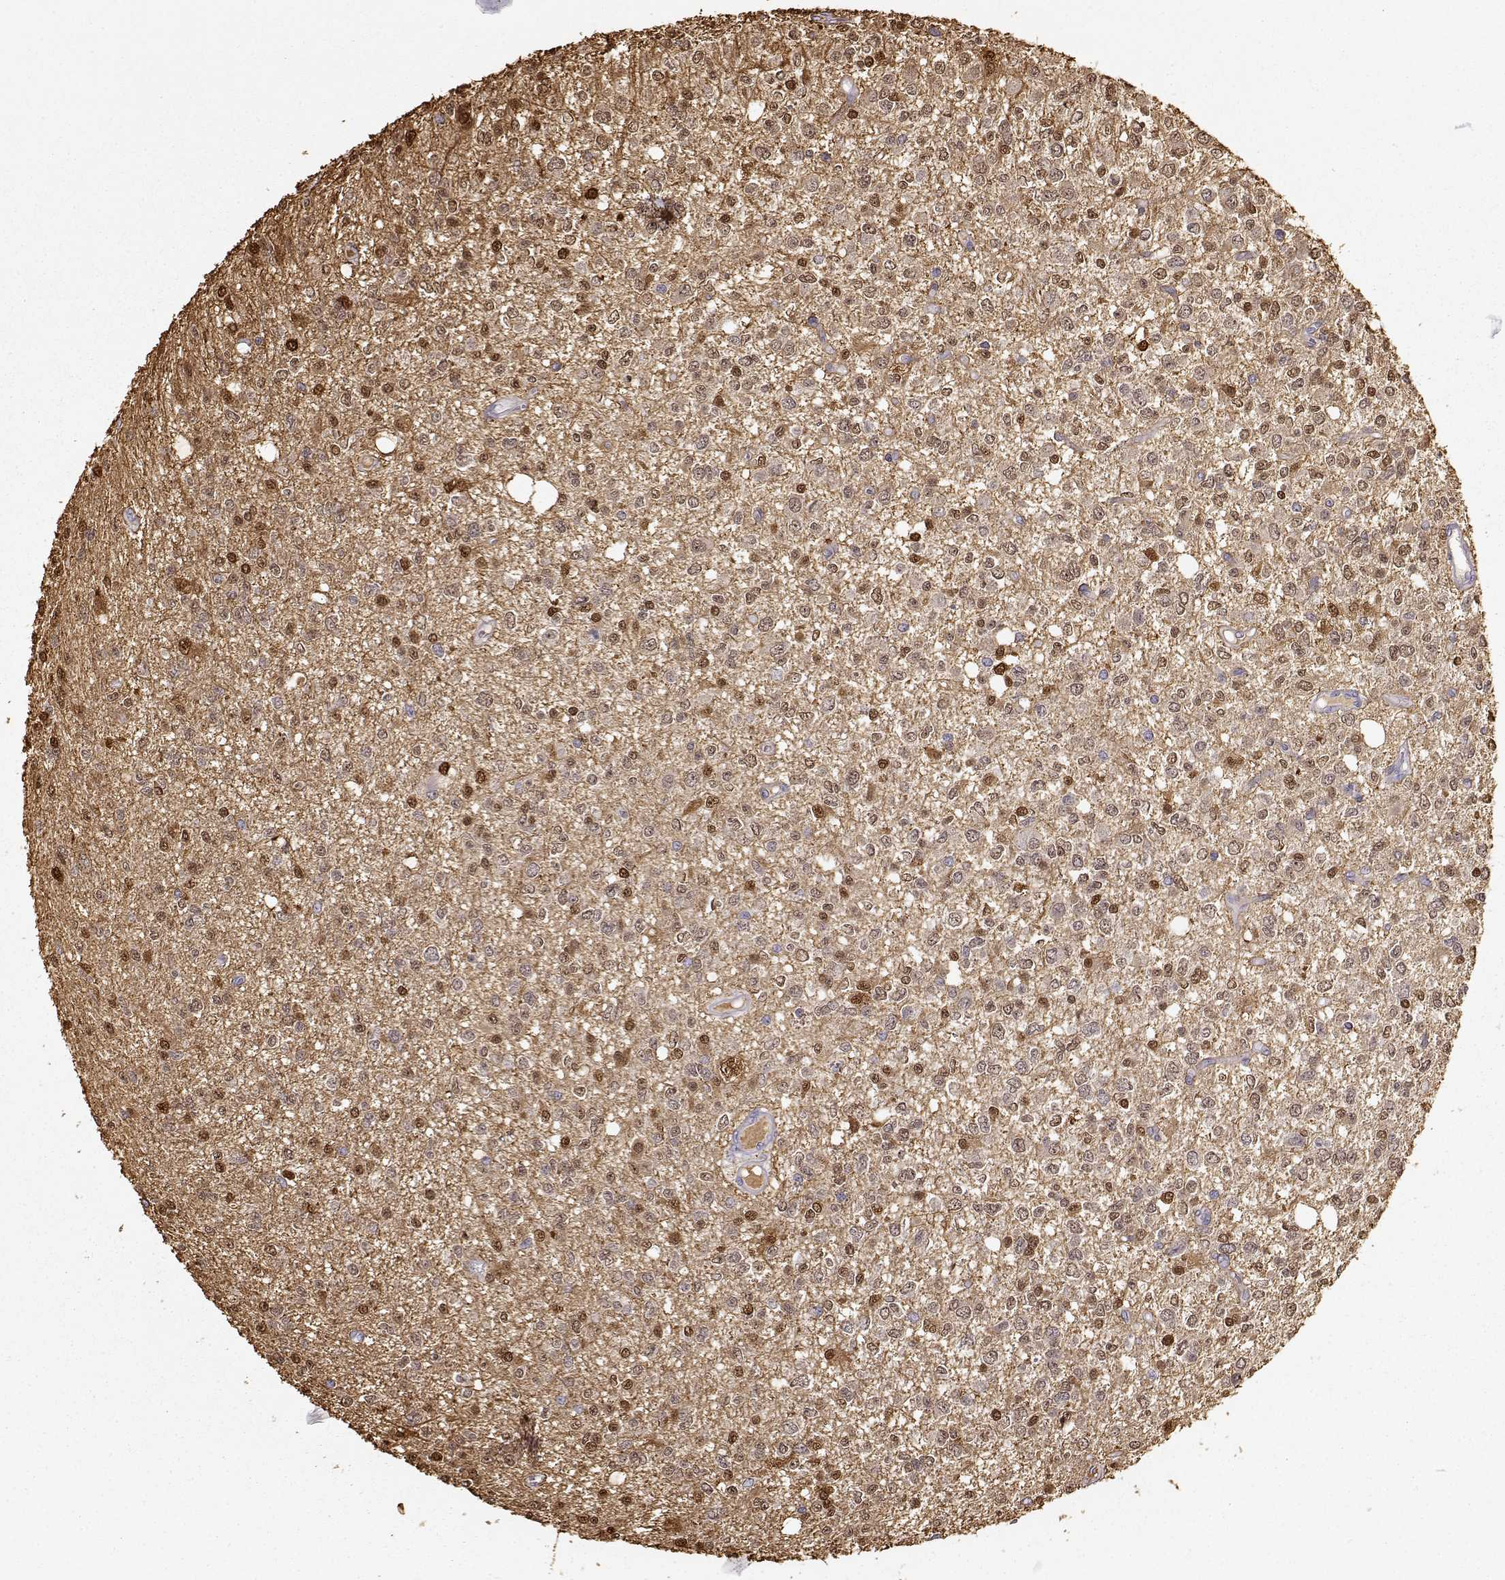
{"staining": {"intensity": "weak", "quantity": "25%-75%", "location": "cytoplasmic/membranous,nuclear"}, "tissue": "glioma", "cell_type": "Tumor cells", "image_type": "cancer", "snomed": [{"axis": "morphology", "description": "Glioma, malignant, Low grade"}, {"axis": "topography", "description": "Brain"}], "caption": "Glioma stained with DAB (3,3'-diaminobenzidine) immunohistochemistry shows low levels of weak cytoplasmic/membranous and nuclear positivity in approximately 25%-75% of tumor cells.", "gene": "S100B", "patient": {"sex": "male", "age": 67}}